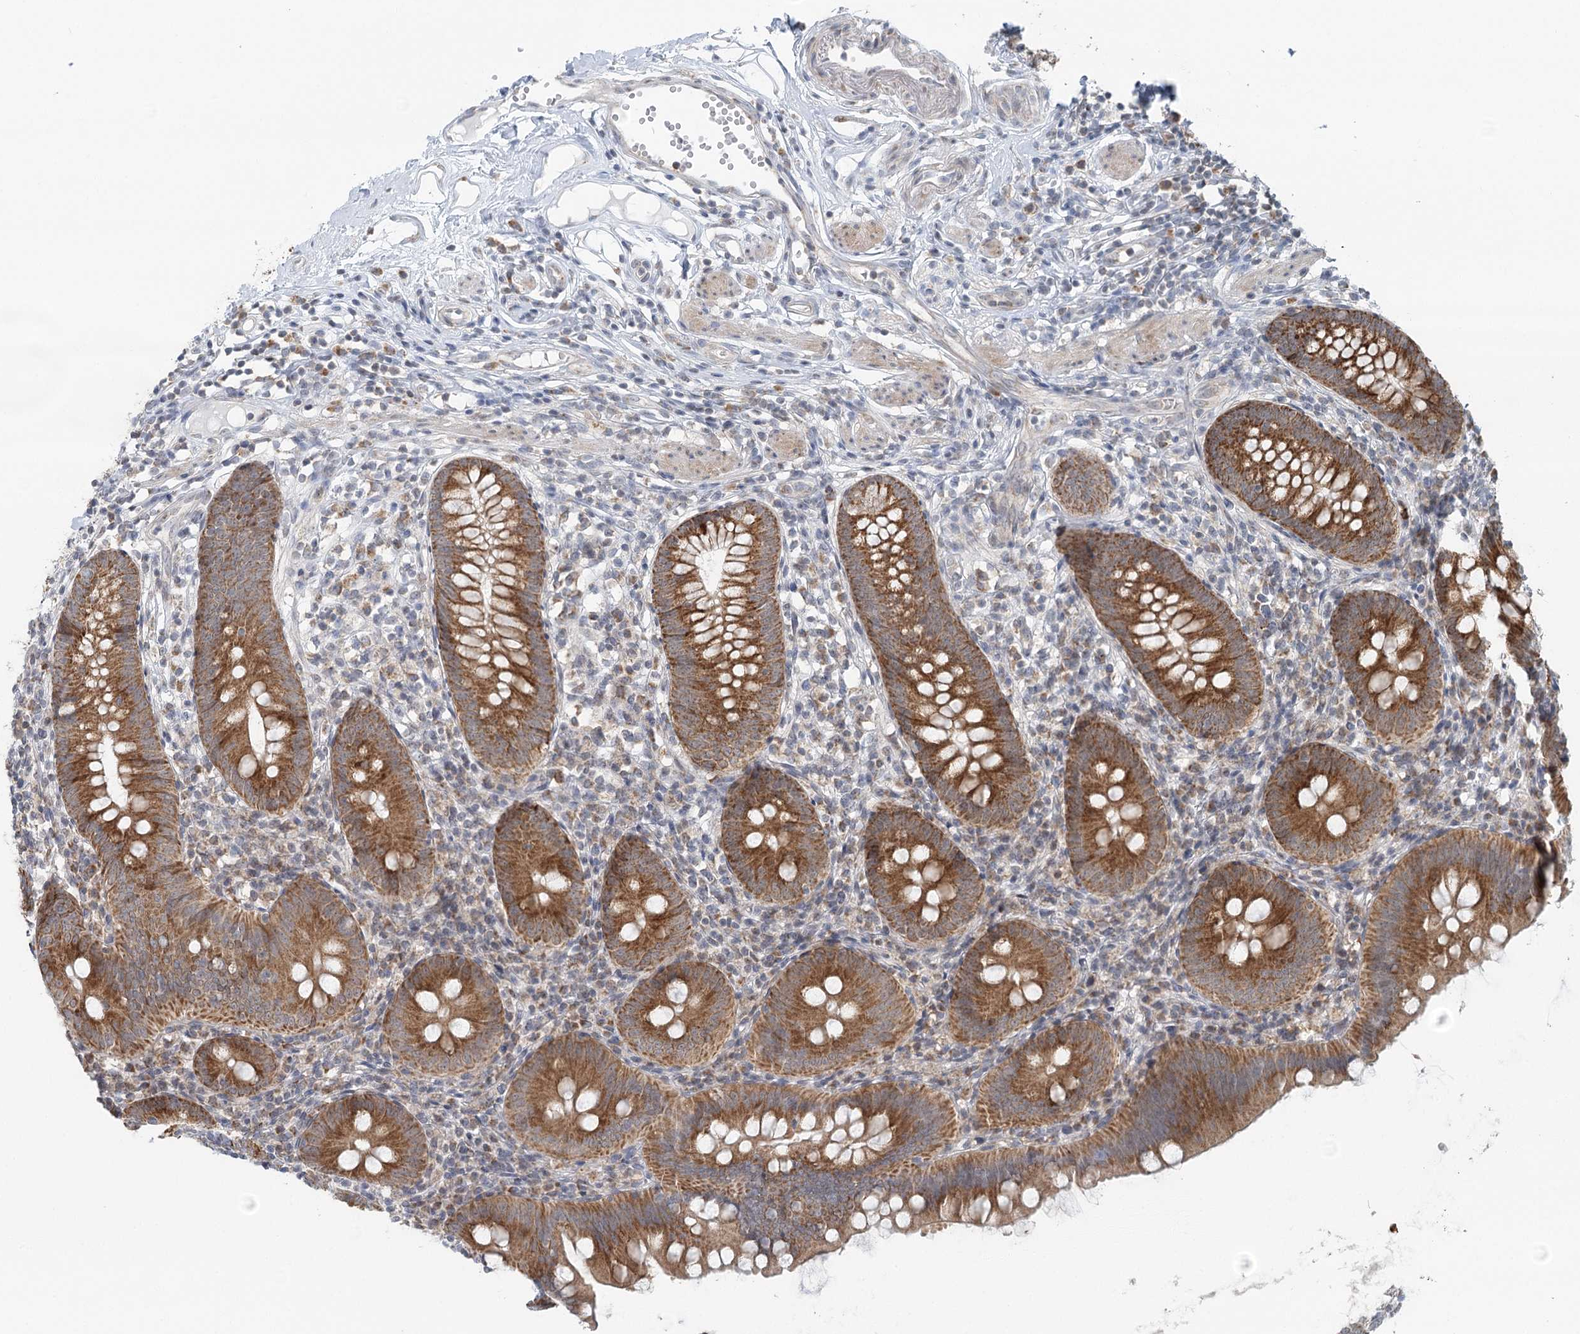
{"staining": {"intensity": "strong", "quantity": ">75%", "location": "cytoplasmic/membranous"}, "tissue": "appendix", "cell_type": "Glandular cells", "image_type": "normal", "snomed": [{"axis": "morphology", "description": "Normal tissue, NOS"}, {"axis": "topography", "description": "Appendix"}], "caption": "Immunohistochemical staining of benign human appendix exhibits >75% levels of strong cytoplasmic/membranous protein staining in about >75% of glandular cells. (Brightfield microscopy of DAB IHC at high magnification).", "gene": "RNF150", "patient": {"sex": "female", "age": 62}}